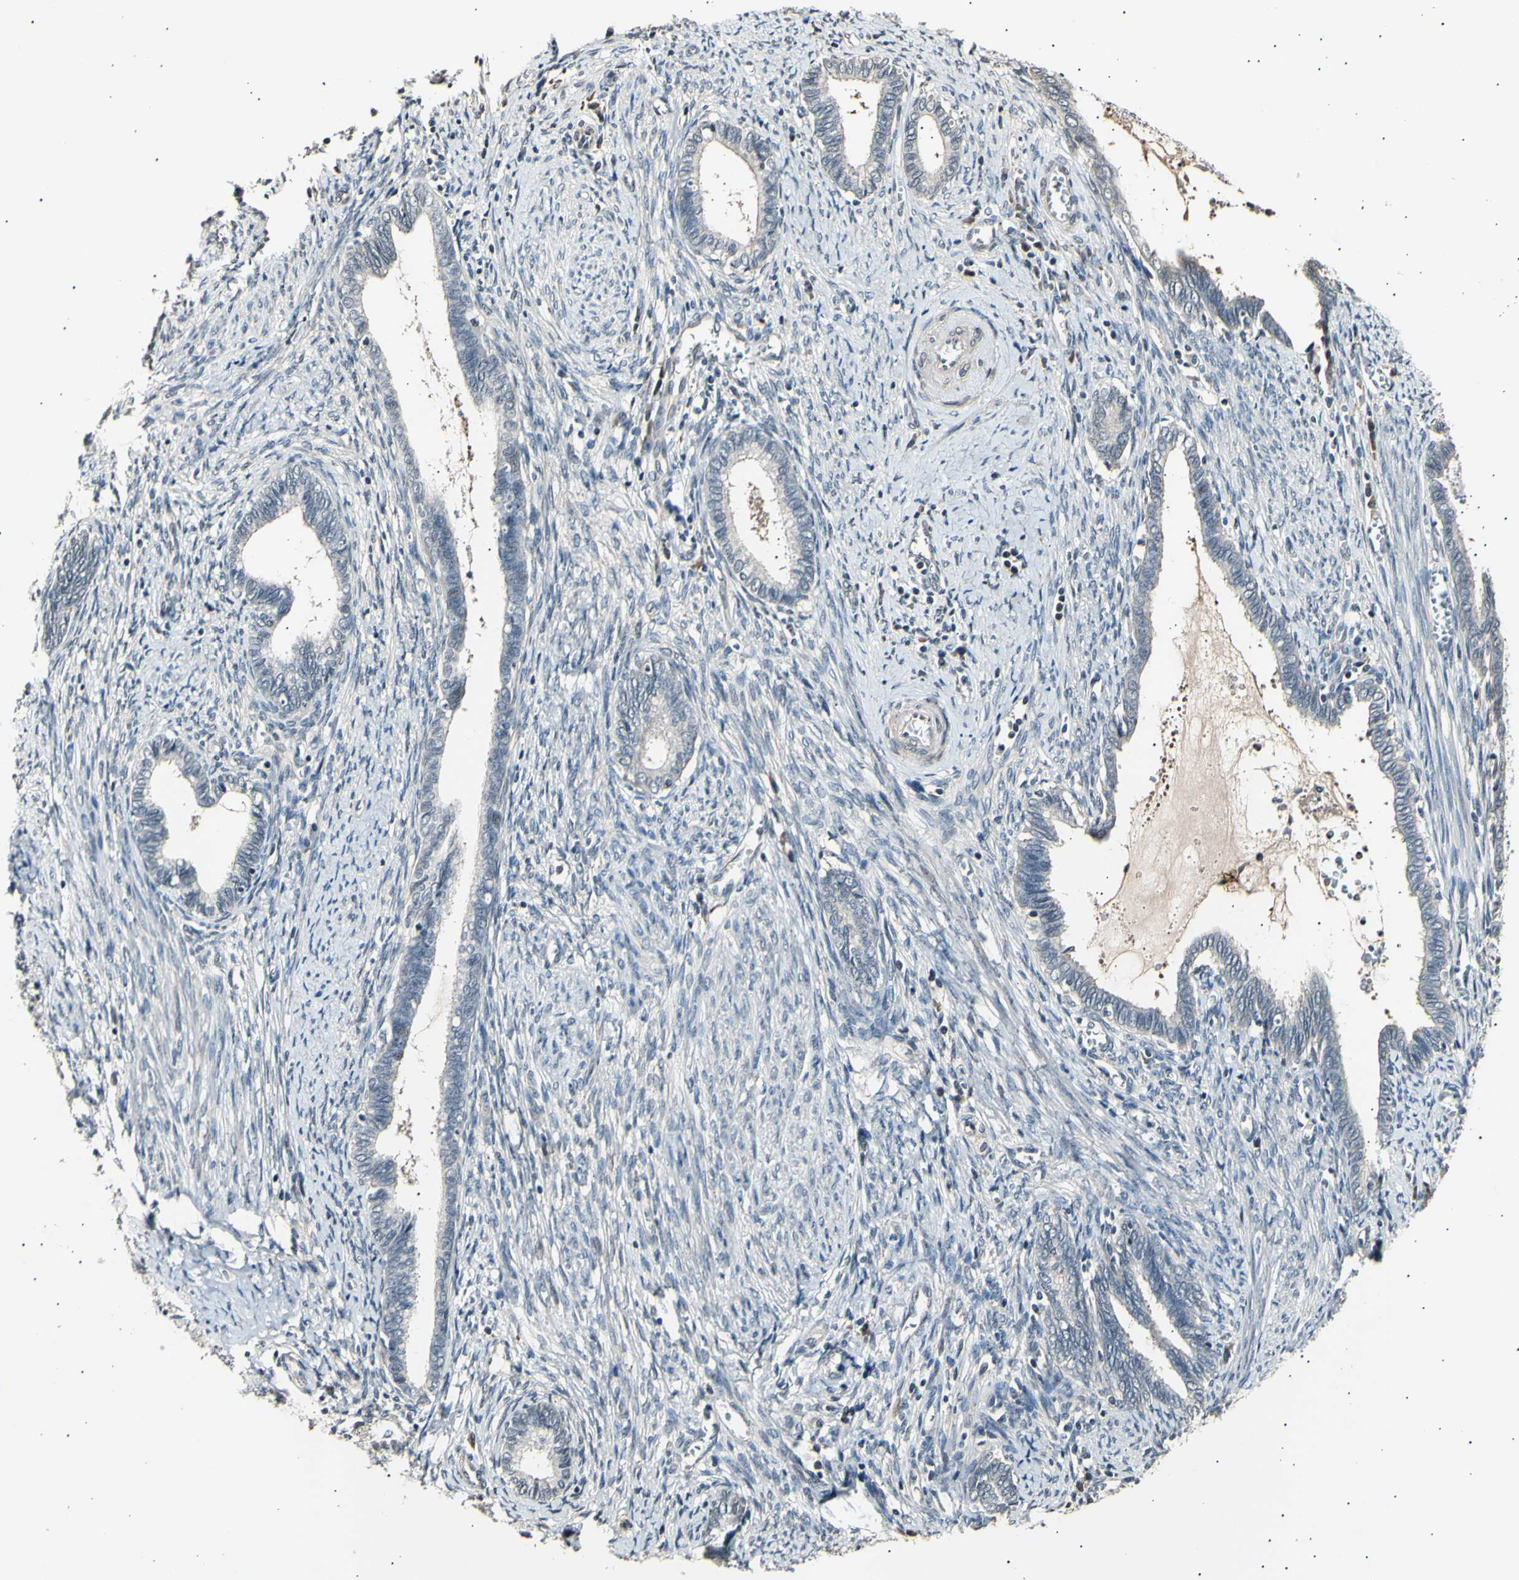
{"staining": {"intensity": "negative", "quantity": "none", "location": "none"}, "tissue": "cervical cancer", "cell_type": "Tumor cells", "image_type": "cancer", "snomed": [{"axis": "morphology", "description": "Adenocarcinoma, NOS"}, {"axis": "topography", "description": "Cervix"}], "caption": "DAB immunohistochemical staining of human cervical adenocarcinoma displays no significant positivity in tumor cells.", "gene": "AK1", "patient": {"sex": "female", "age": 44}}